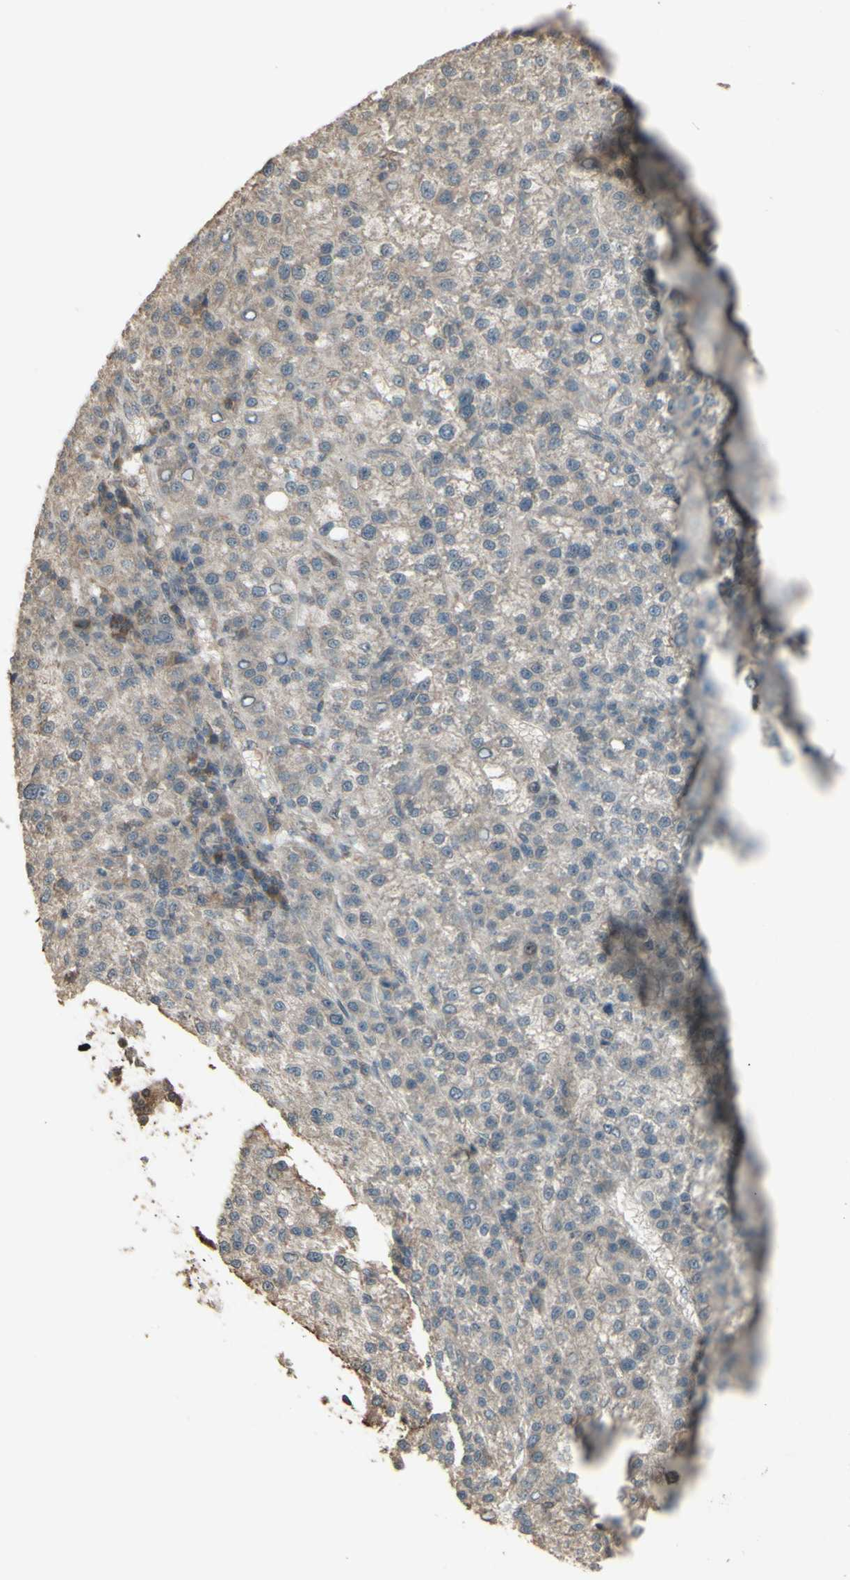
{"staining": {"intensity": "weak", "quantity": ">75%", "location": "cytoplasmic/membranous"}, "tissue": "liver cancer", "cell_type": "Tumor cells", "image_type": "cancer", "snomed": [{"axis": "morphology", "description": "Carcinoma, Hepatocellular, NOS"}, {"axis": "topography", "description": "Liver"}], "caption": "Human hepatocellular carcinoma (liver) stained for a protein (brown) exhibits weak cytoplasmic/membranous positive staining in about >75% of tumor cells.", "gene": "GNAS", "patient": {"sex": "female", "age": 58}}